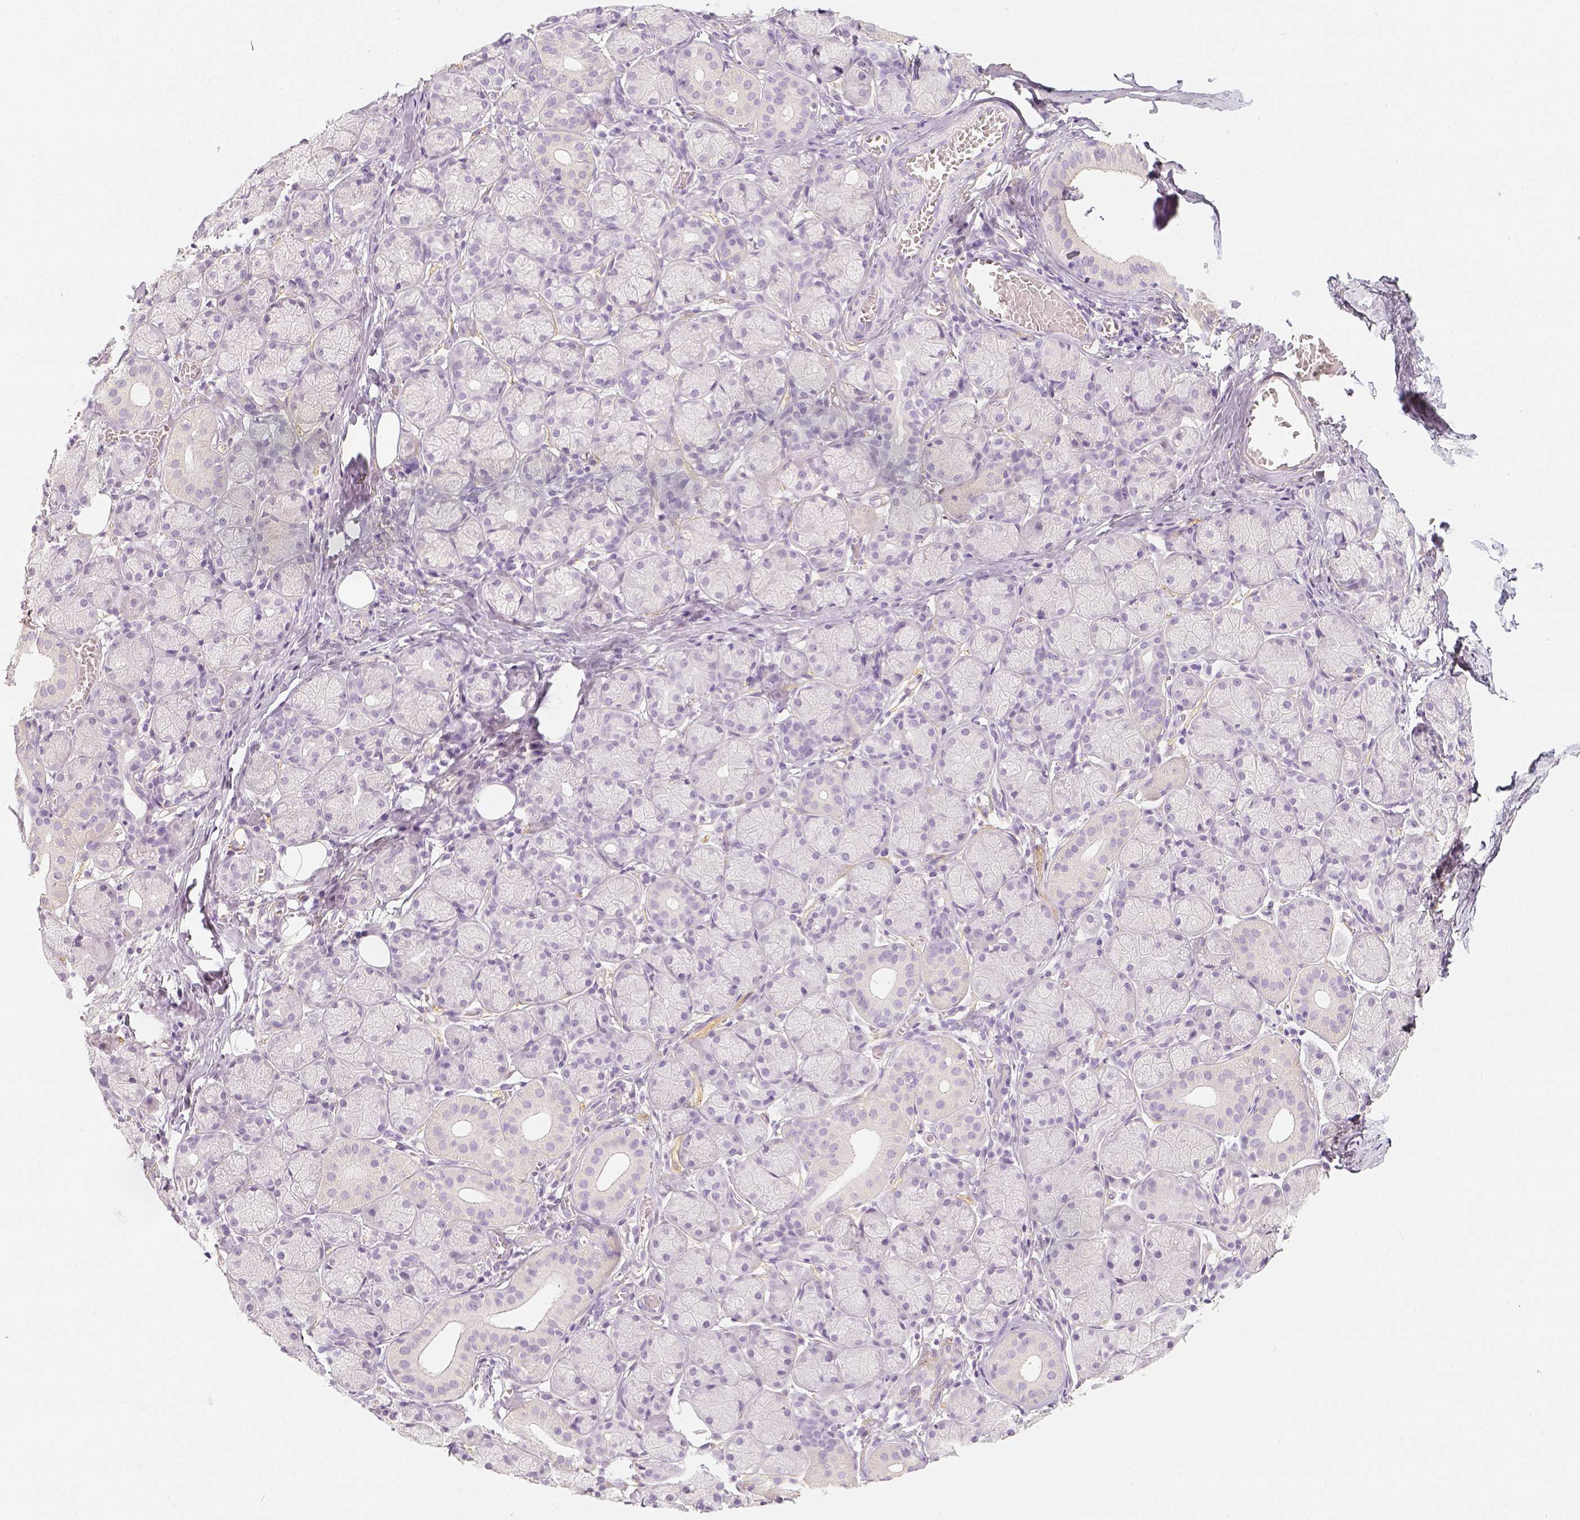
{"staining": {"intensity": "negative", "quantity": "none", "location": "none"}, "tissue": "salivary gland", "cell_type": "Glandular cells", "image_type": "normal", "snomed": [{"axis": "morphology", "description": "Normal tissue, NOS"}, {"axis": "topography", "description": "Salivary gland"}, {"axis": "topography", "description": "Peripheral nerve tissue"}], "caption": "The histopathology image shows no staining of glandular cells in benign salivary gland.", "gene": "THY1", "patient": {"sex": "female", "age": 24}}